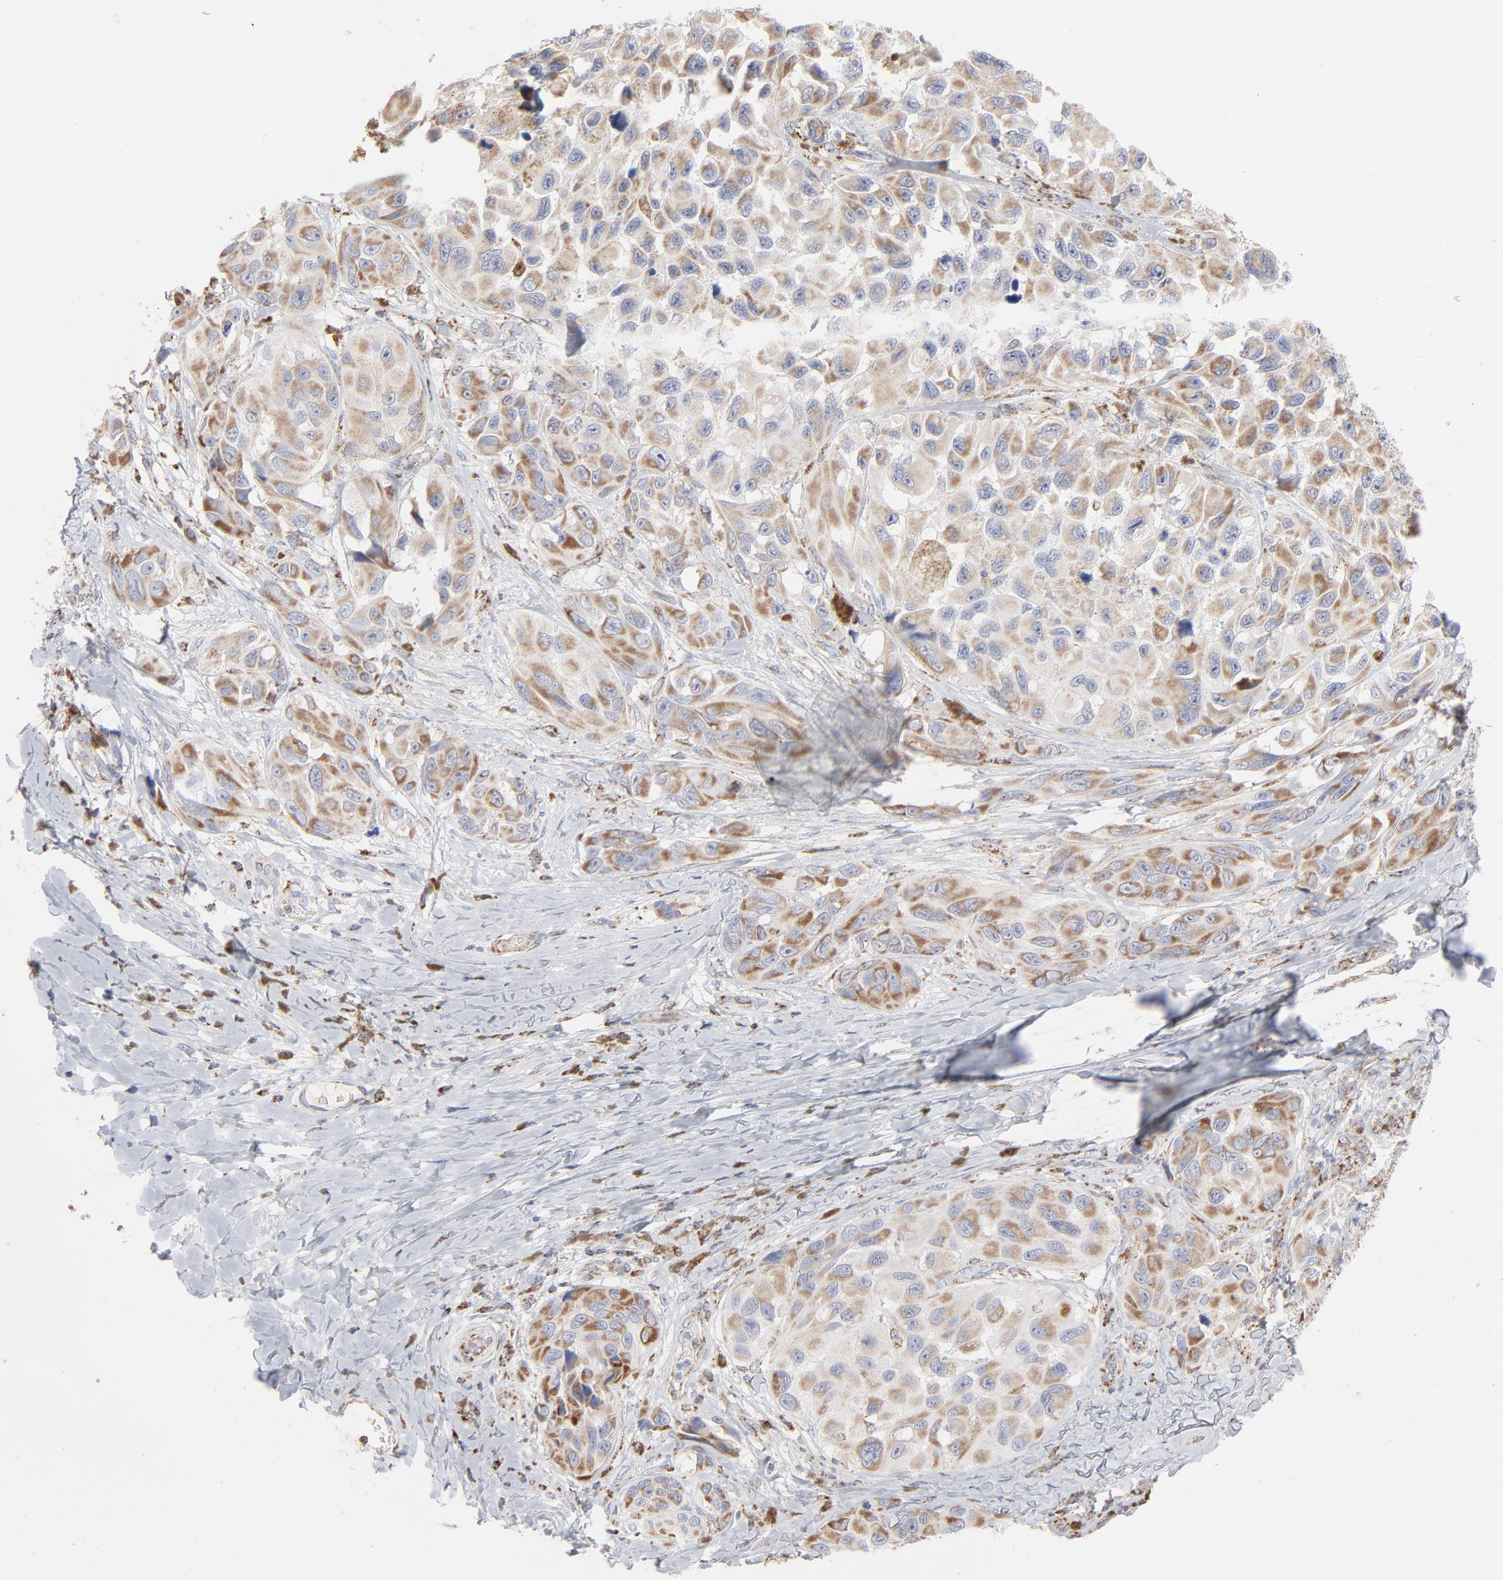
{"staining": {"intensity": "moderate", "quantity": ">75%", "location": "cytoplasmic/membranous"}, "tissue": "melanoma", "cell_type": "Tumor cells", "image_type": "cancer", "snomed": [{"axis": "morphology", "description": "Malignant melanoma, NOS"}, {"axis": "topography", "description": "Skin"}], "caption": "Immunohistochemical staining of melanoma exhibits medium levels of moderate cytoplasmic/membranous expression in approximately >75% of tumor cells. Immunohistochemistry (ihc) stains the protein of interest in brown and the nuclei are stained blue.", "gene": "ASB3", "patient": {"sex": "female", "age": 73}}